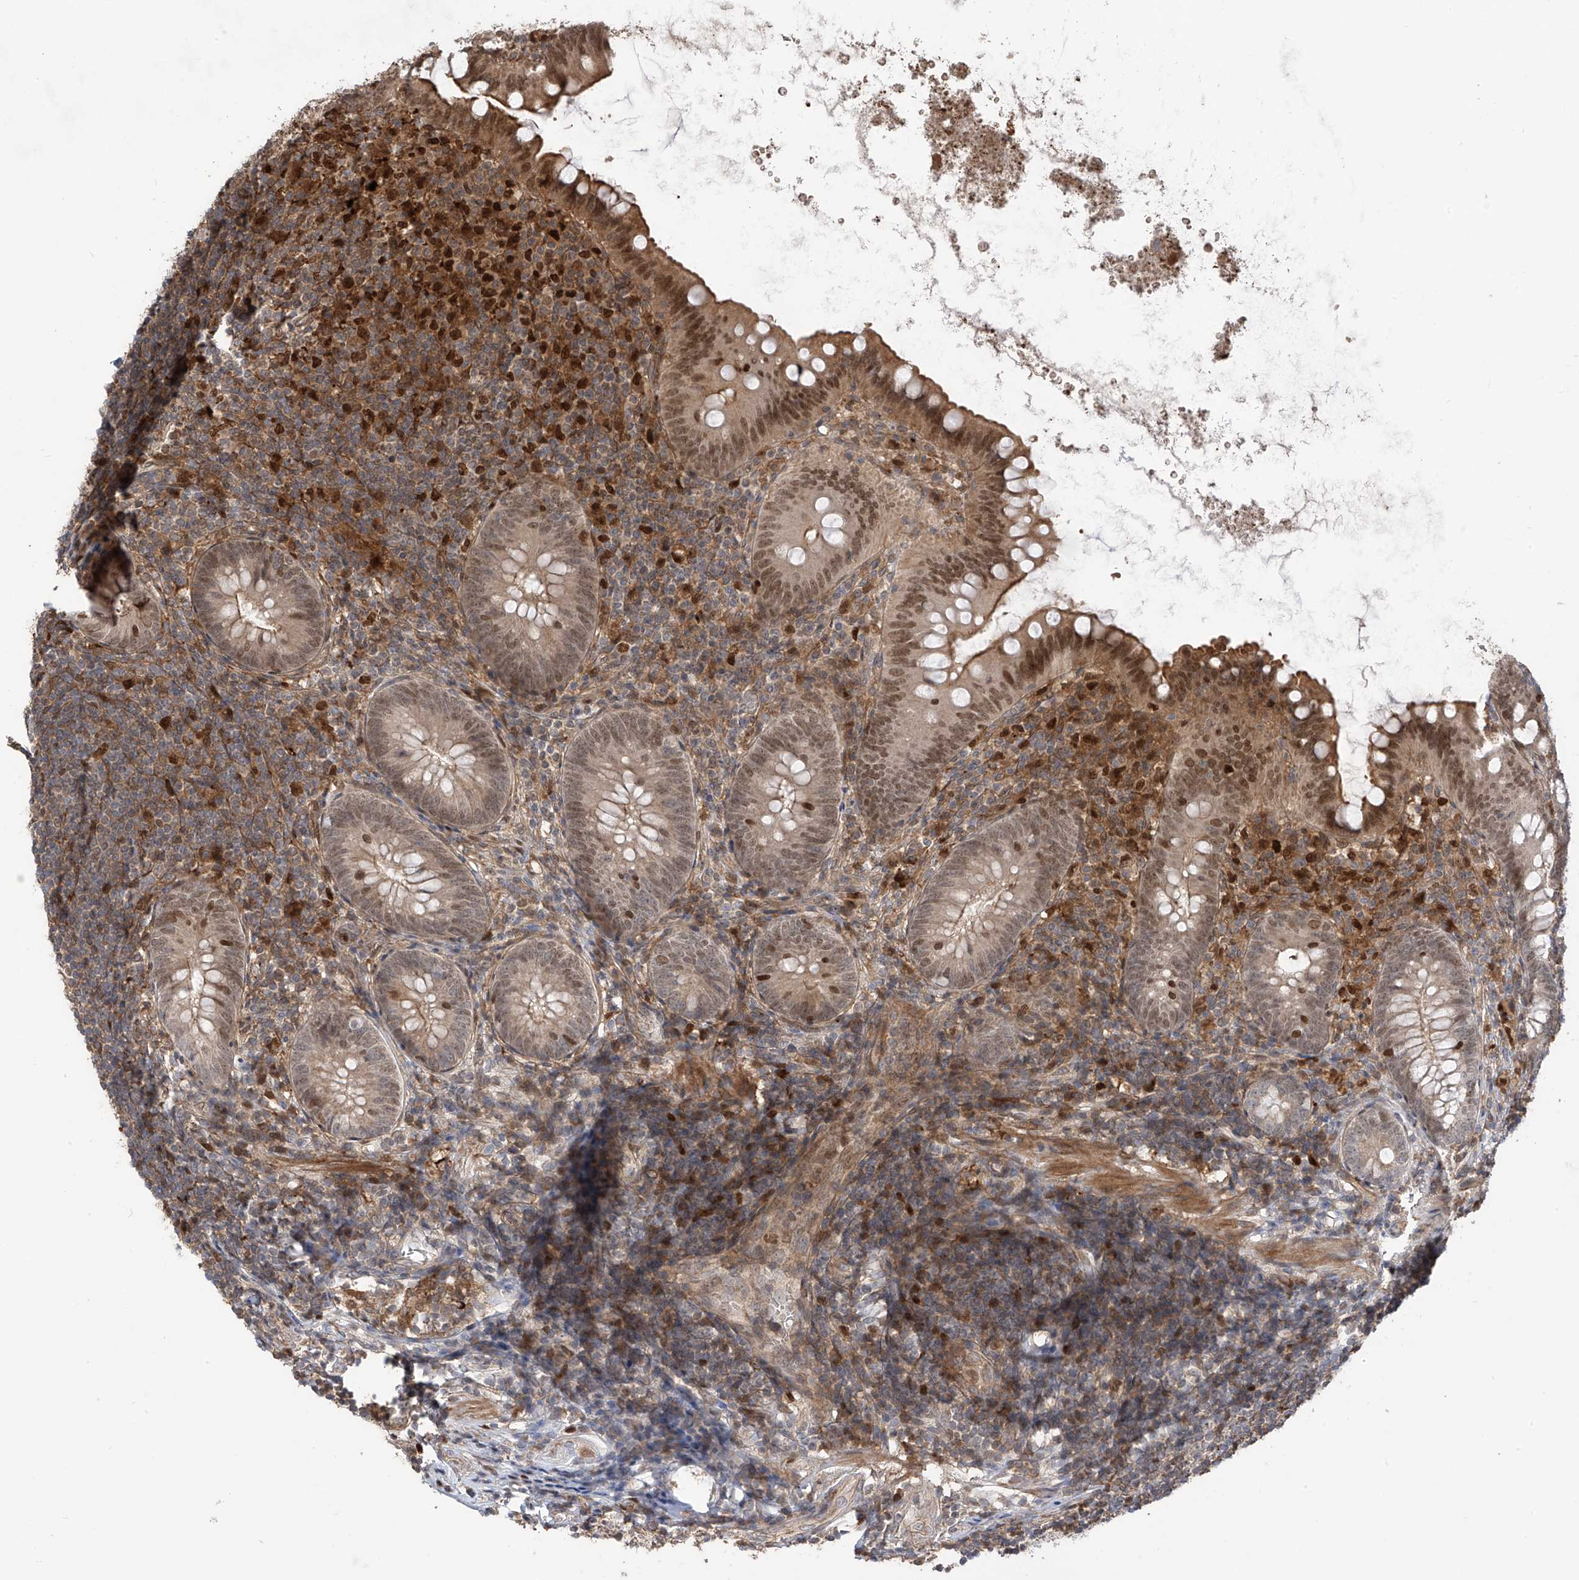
{"staining": {"intensity": "moderate", "quantity": ">75%", "location": "cytoplasmic/membranous,nuclear"}, "tissue": "appendix", "cell_type": "Glandular cells", "image_type": "normal", "snomed": [{"axis": "morphology", "description": "Normal tissue, NOS"}, {"axis": "topography", "description": "Appendix"}], "caption": "Appendix stained with DAB immunohistochemistry exhibits medium levels of moderate cytoplasmic/membranous,nuclear staining in approximately >75% of glandular cells. The protein of interest is shown in brown color, while the nuclei are stained blue.", "gene": "ATAD2B", "patient": {"sex": "female", "age": 62}}